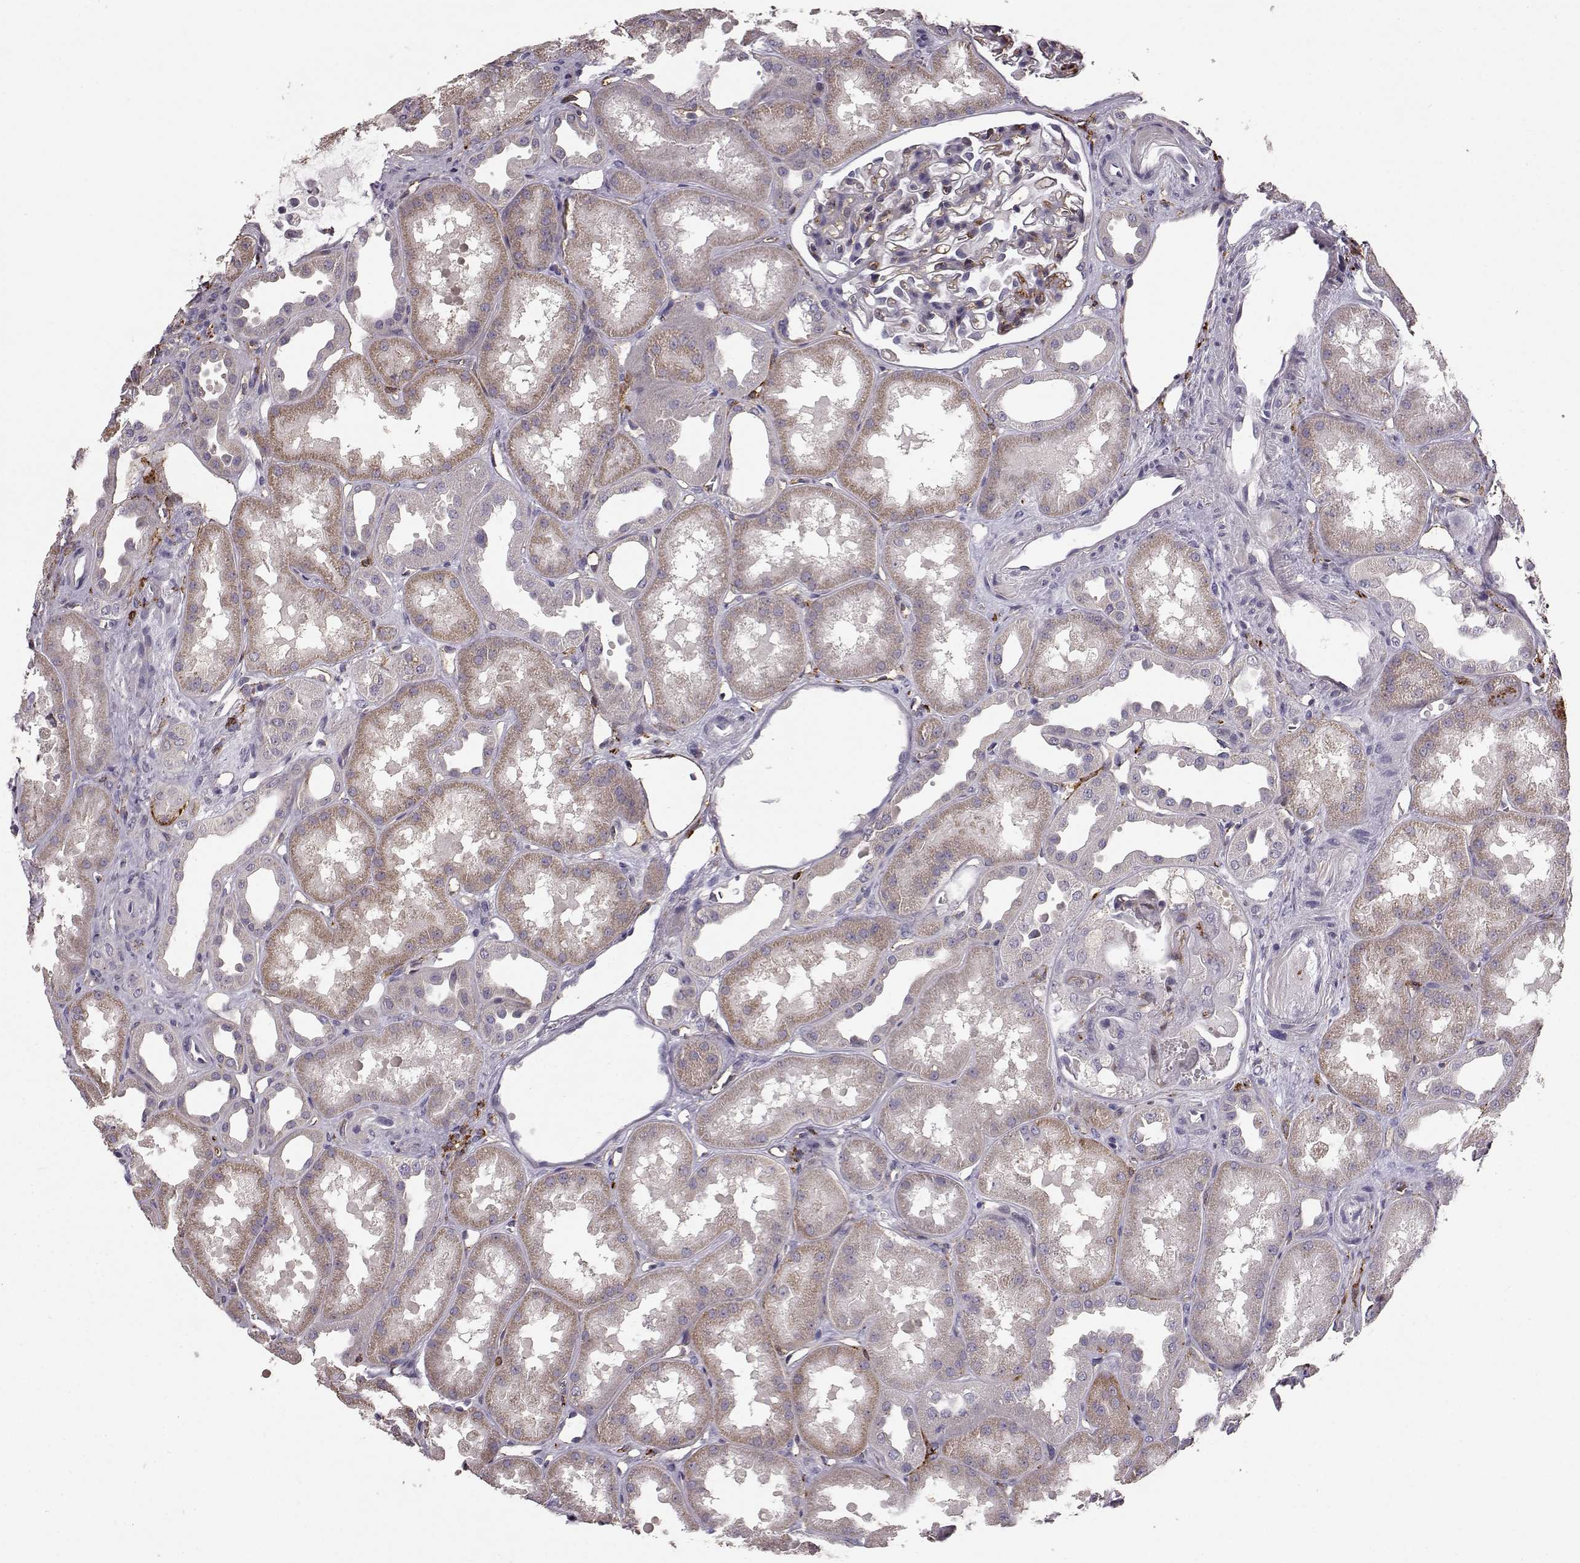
{"staining": {"intensity": "weak", "quantity": "<25%", "location": "cytoplasmic/membranous"}, "tissue": "kidney", "cell_type": "Cells in glomeruli", "image_type": "normal", "snomed": [{"axis": "morphology", "description": "Normal tissue, NOS"}, {"axis": "topography", "description": "Kidney"}], "caption": "Cells in glomeruli are negative for brown protein staining in benign kidney. The staining was performed using DAB to visualize the protein expression in brown, while the nuclei were stained in blue with hematoxylin (Magnification: 20x).", "gene": "CCNF", "patient": {"sex": "male", "age": 61}}